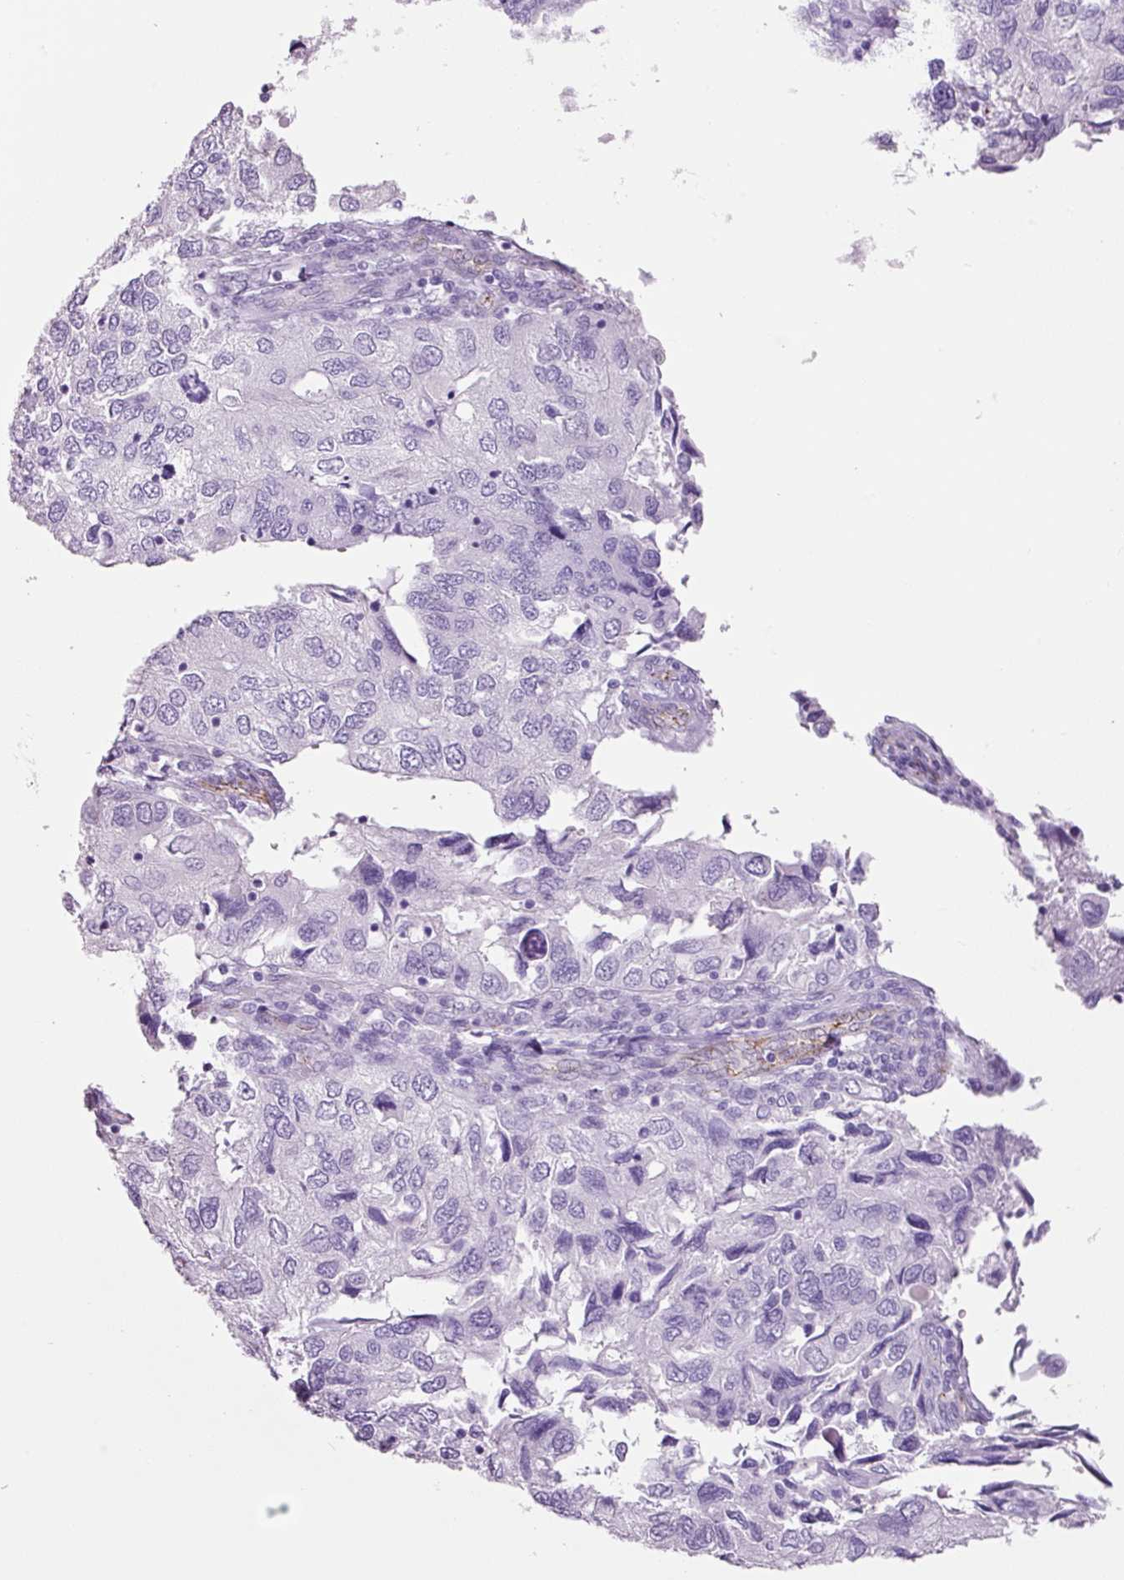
{"staining": {"intensity": "negative", "quantity": "none", "location": "none"}, "tissue": "endometrial cancer", "cell_type": "Tumor cells", "image_type": "cancer", "snomed": [{"axis": "morphology", "description": "Carcinoma, NOS"}, {"axis": "topography", "description": "Uterus"}], "caption": "Immunohistochemical staining of endometrial cancer displays no significant staining in tumor cells.", "gene": "ADSS1", "patient": {"sex": "female", "age": 76}}